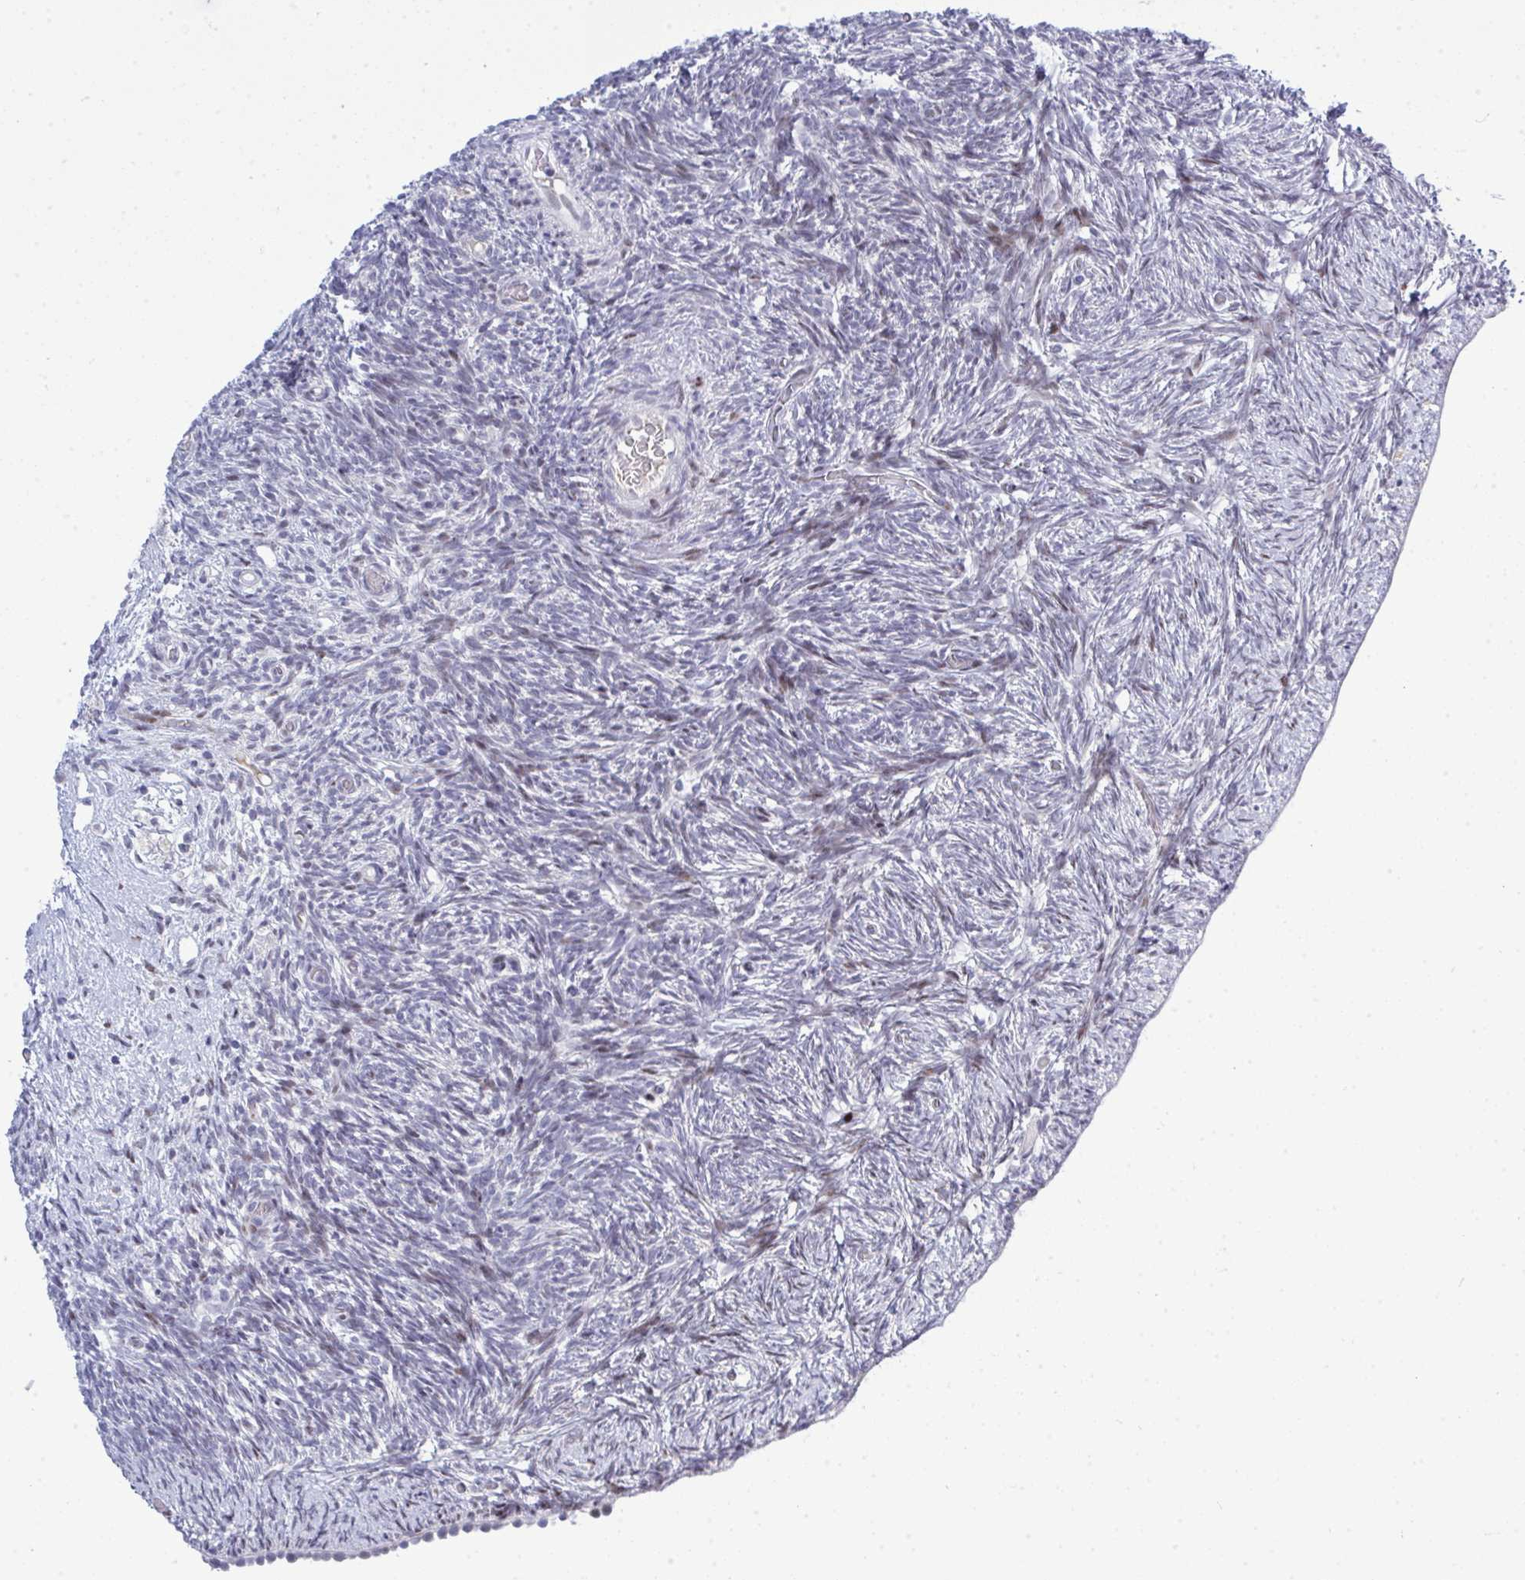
{"staining": {"intensity": "negative", "quantity": "none", "location": "none"}, "tissue": "ovary", "cell_type": "Follicle cells", "image_type": "normal", "snomed": [{"axis": "morphology", "description": "Normal tissue, NOS"}, {"axis": "topography", "description": "Ovary"}], "caption": "Immunohistochemical staining of unremarkable human ovary reveals no significant positivity in follicle cells.", "gene": "TAB1", "patient": {"sex": "female", "age": 39}}